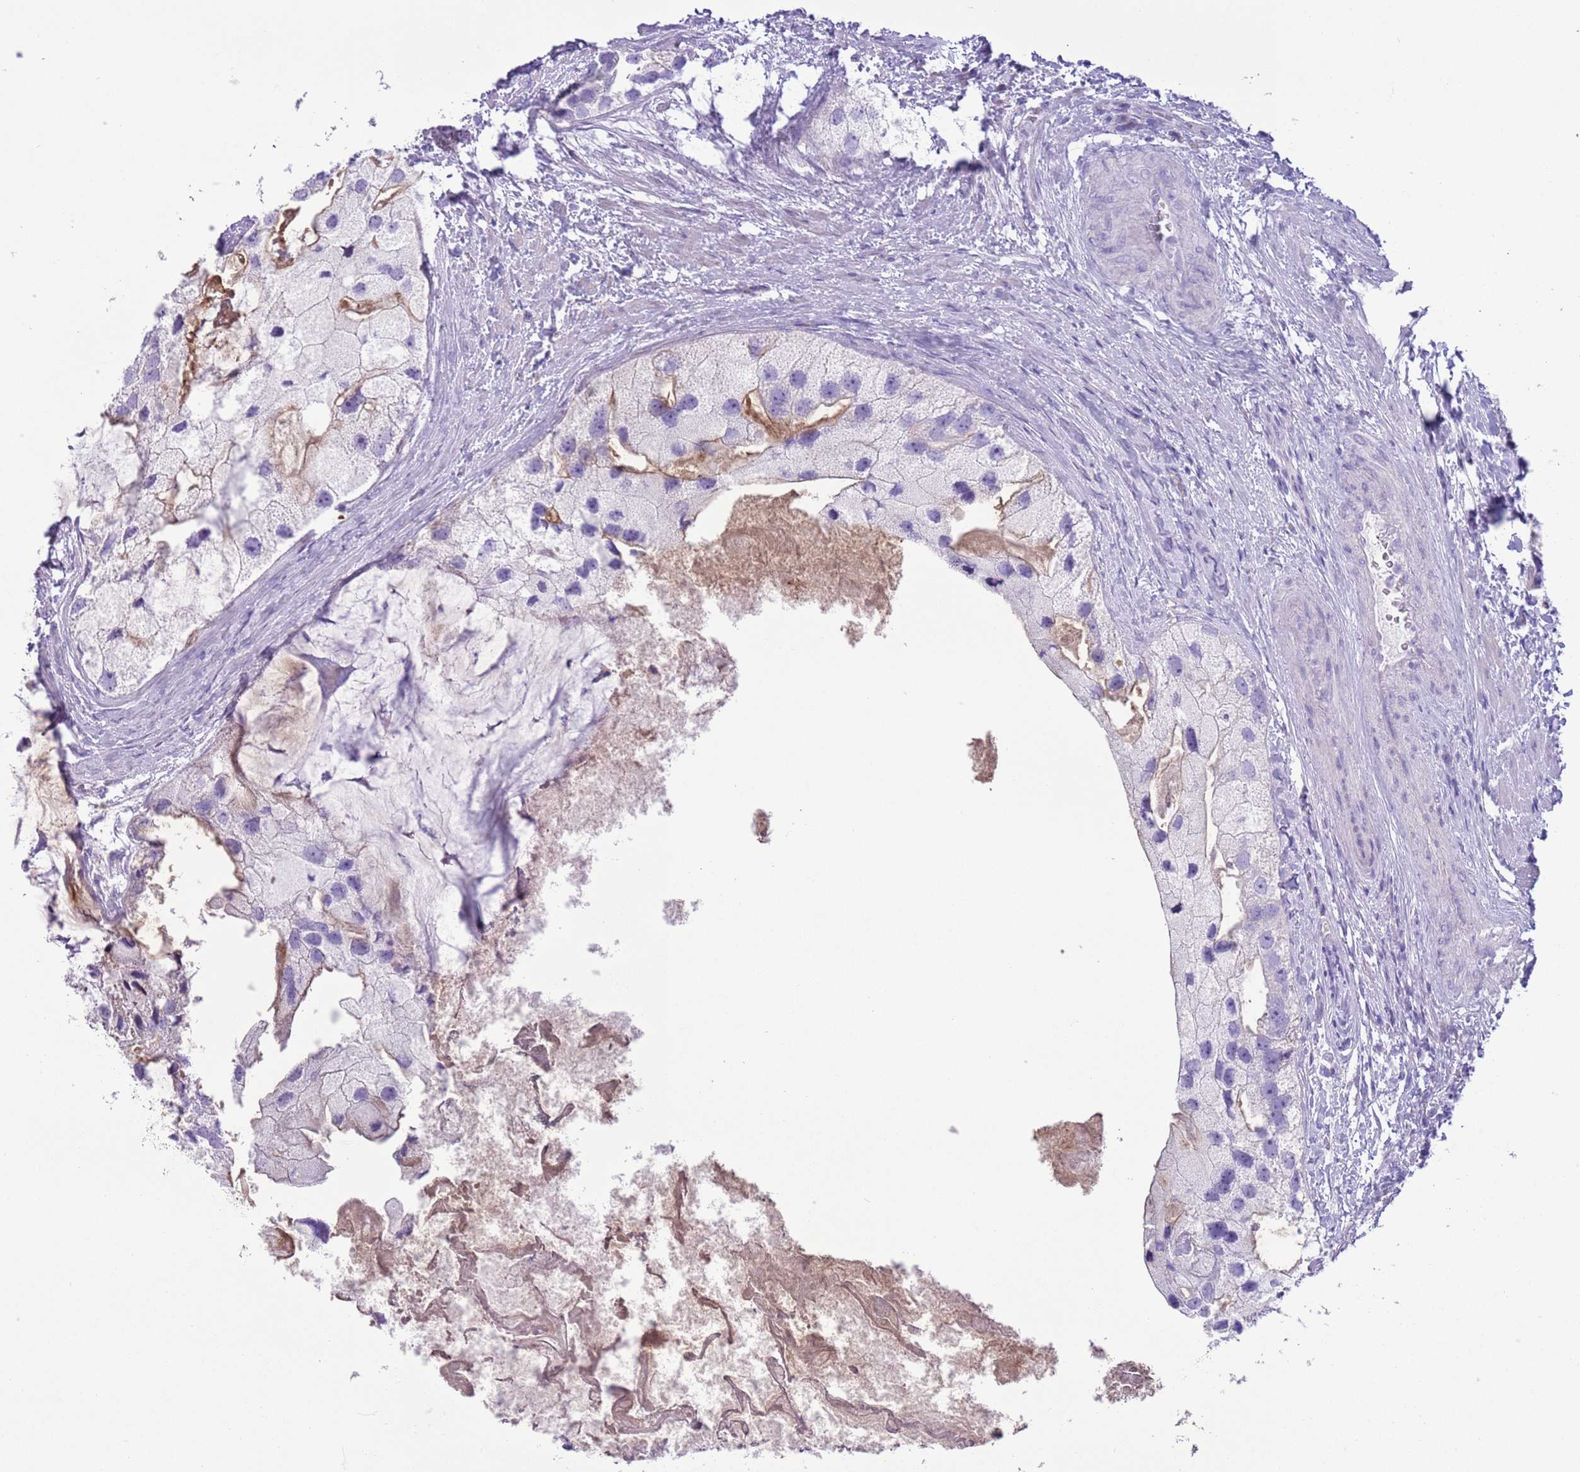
{"staining": {"intensity": "negative", "quantity": "none", "location": "none"}, "tissue": "prostate cancer", "cell_type": "Tumor cells", "image_type": "cancer", "snomed": [{"axis": "morphology", "description": "Adenocarcinoma, High grade"}, {"axis": "topography", "description": "Prostate"}], "caption": "The immunohistochemistry image has no significant staining in tumor cells of adenocarcinoma (high-grade) (prostate) tissue. (DAB (3,3'-diaminobenzidine) immunohistochemistry (IHC) with hematoxylin counter stain).", "gene": "ZNF697", "patient": {"sex": "male", "age": 62}}